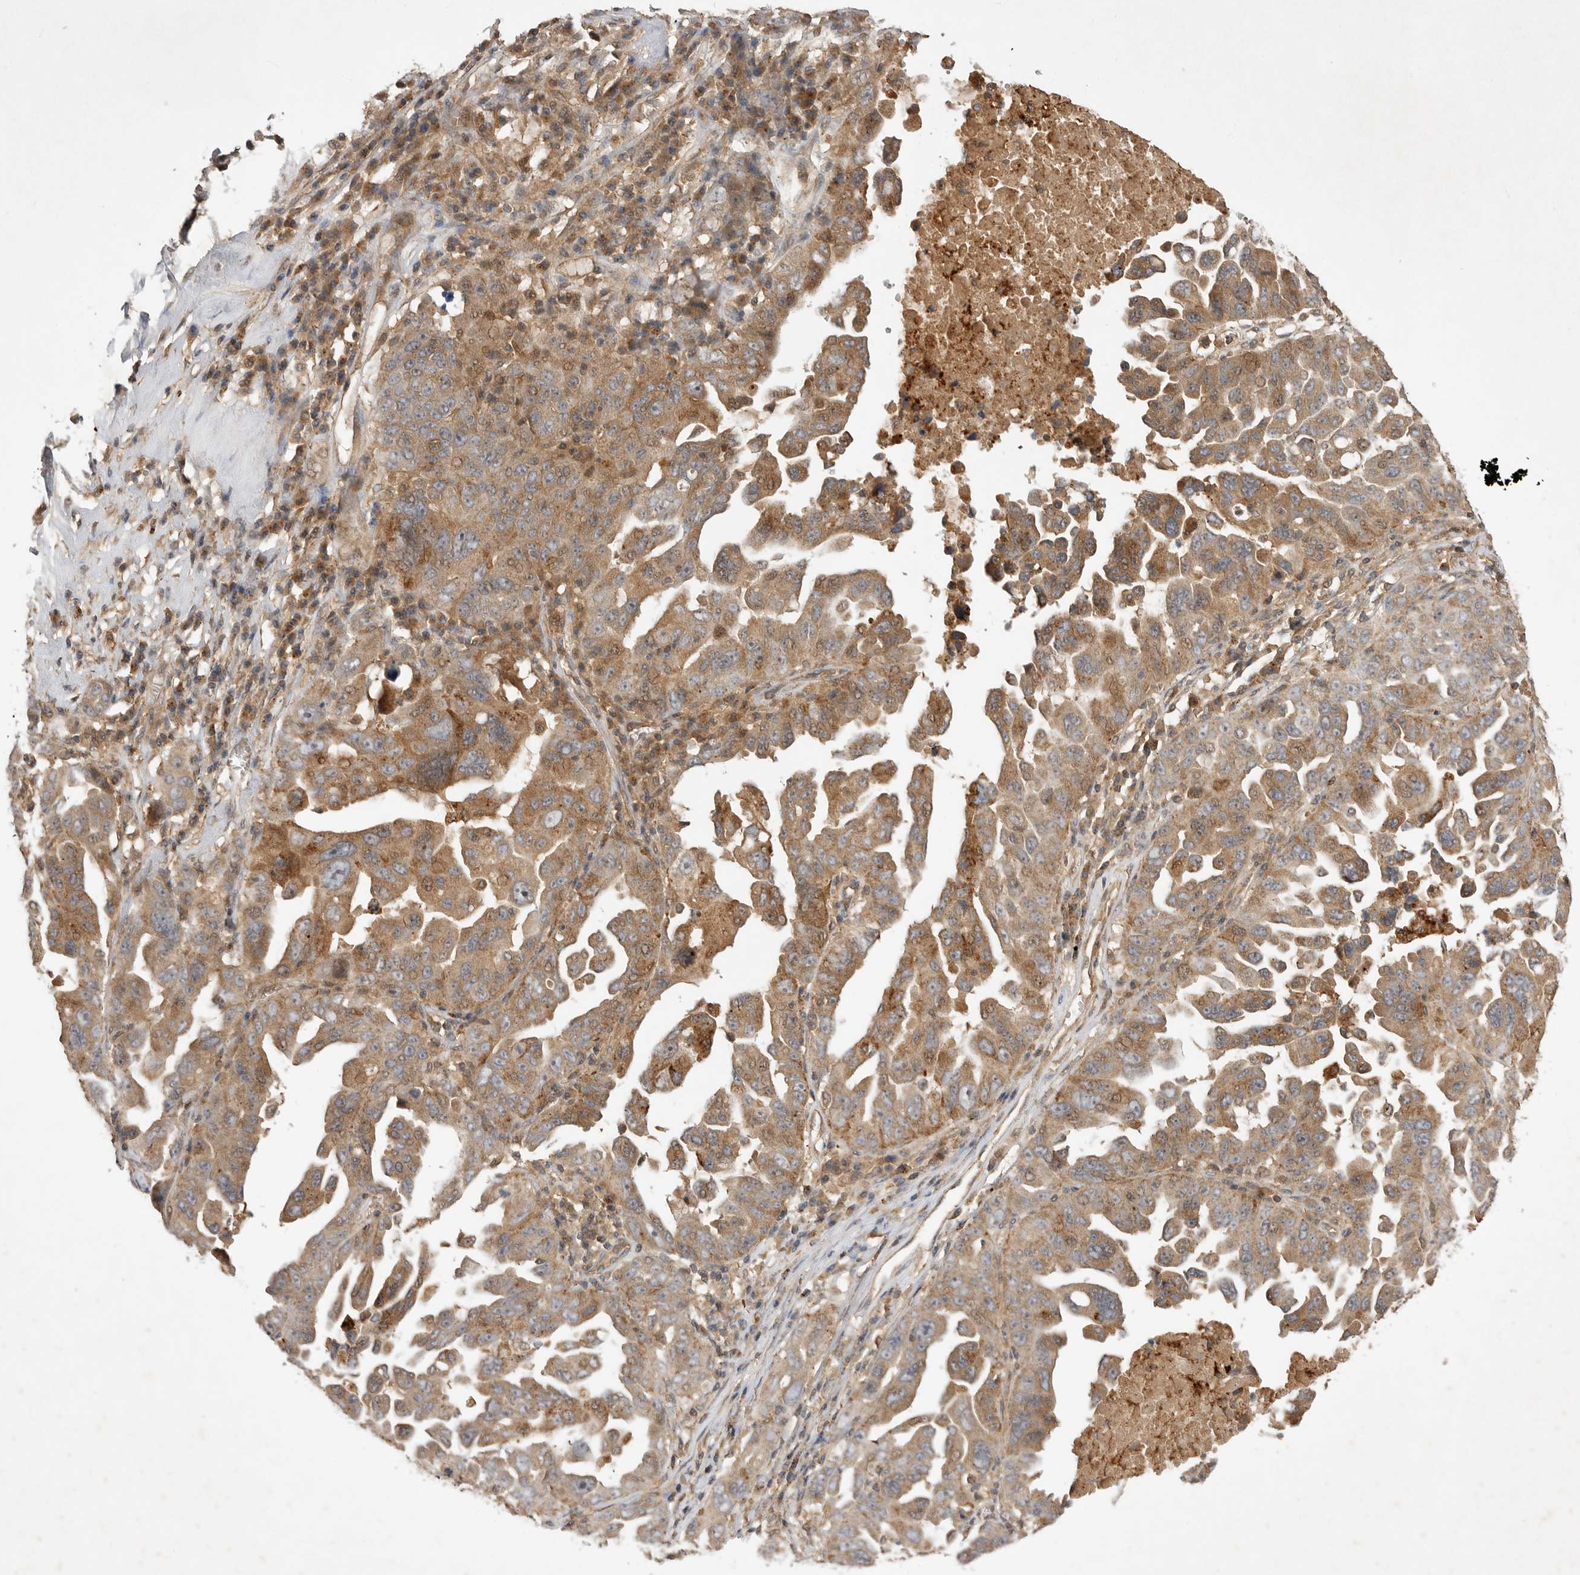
{"staining": {"intensity": "moderate", "quantity": ">75%", "location": "cytoplasmic/membranous"}, "tissue": "ovarian cancer", "cell_type": "Tumor cells", "image_type": "cancer", "snomed": [{"axis": "morphology", "description": "Carcinoma, endometroid"}, {"axis": "topography", "description": "Ovary"}], "caption": "DAB immunohistochemical staining of endometroid carcinoma (ovarian) reveals moderate cytoplasmic/membranous protein positivity in approximately >75% of tumor cells. Nuclei are stained in blue.", "gene": "ZNF232", "patient": {"sex": "female", "age": 62}}